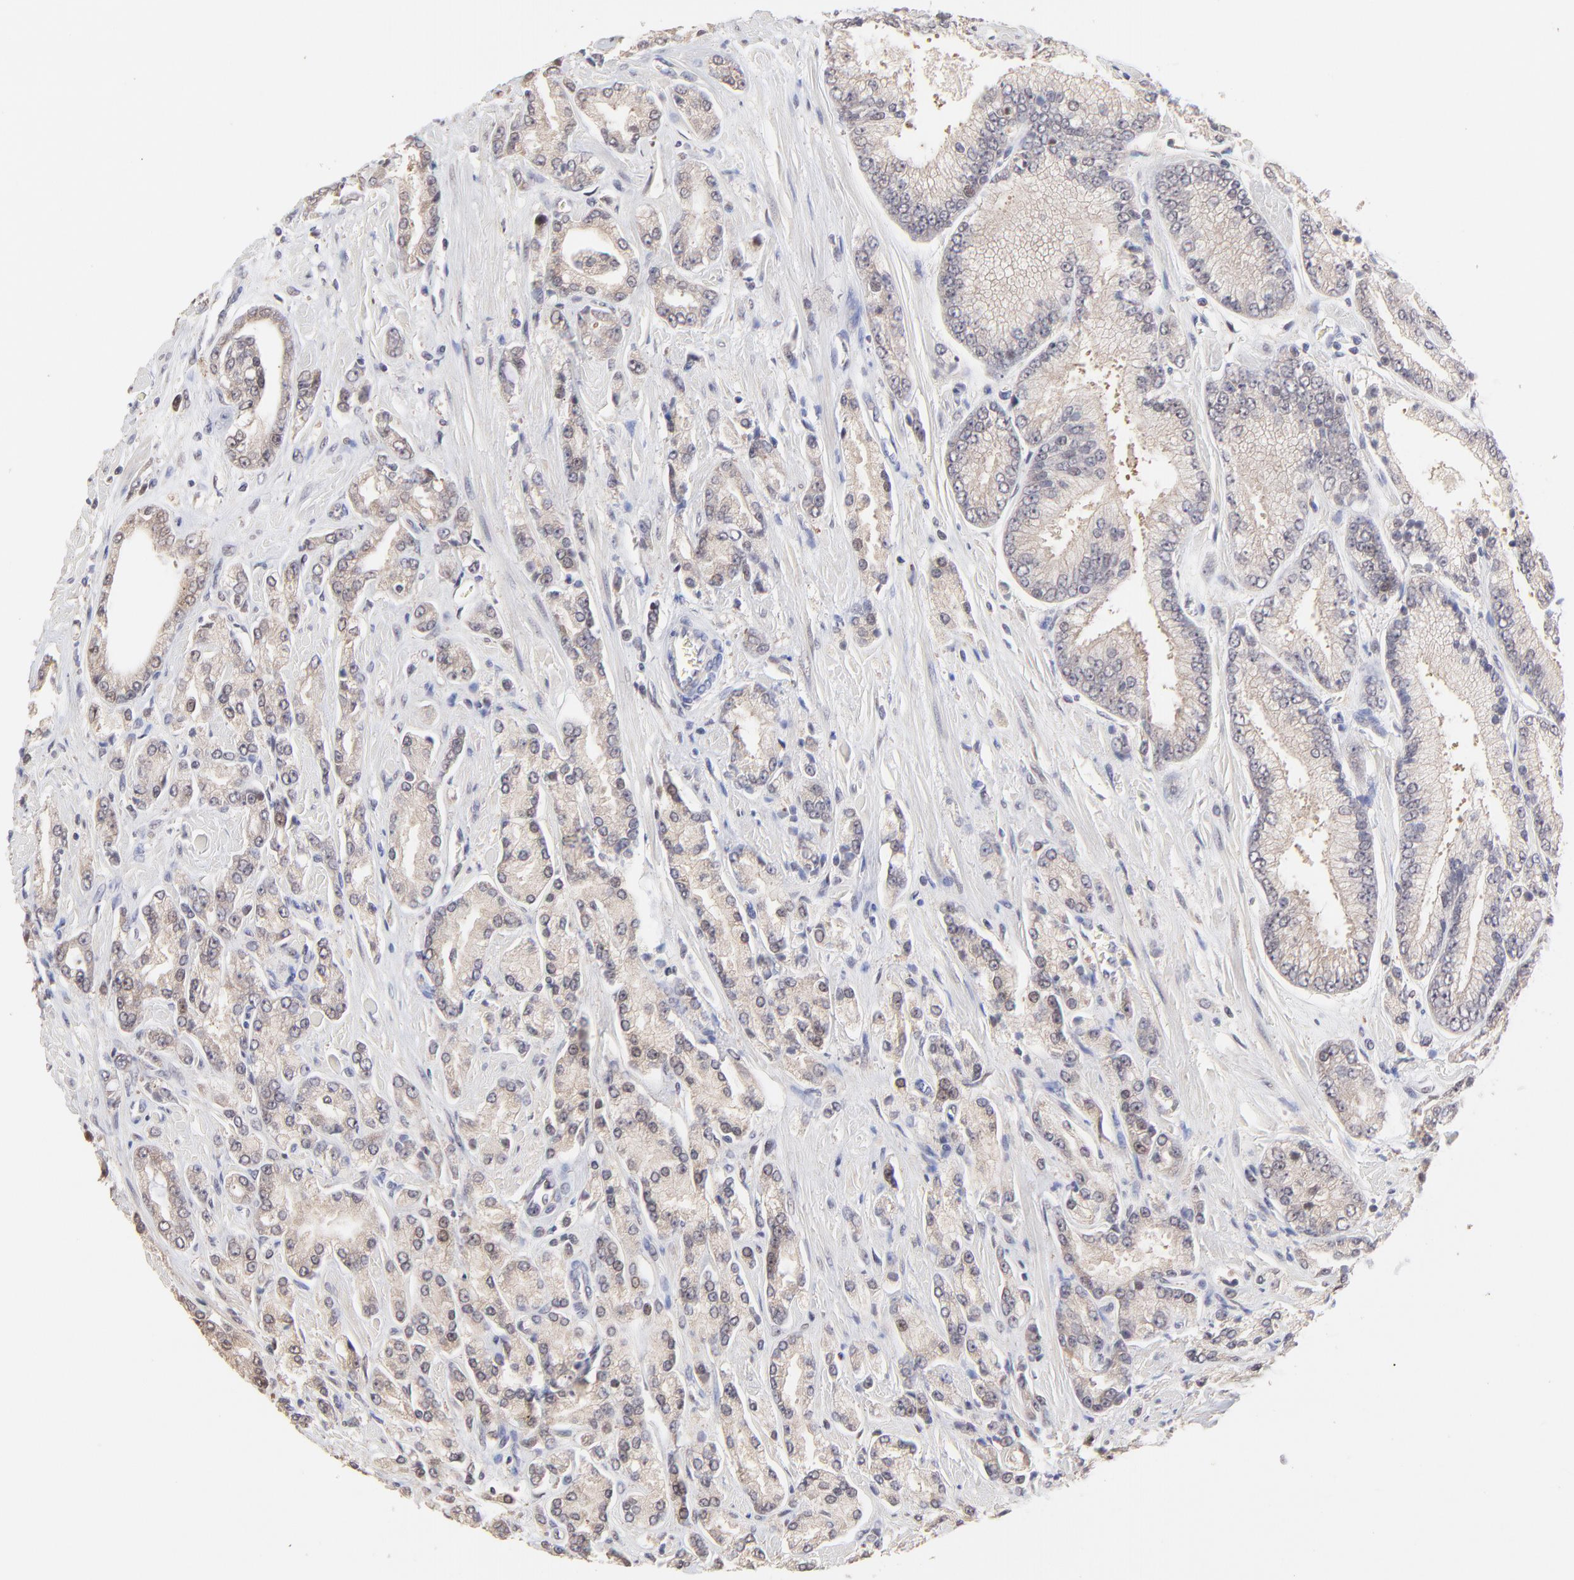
{"staining": {"intensity": "weak", "quantity": "<25%", "location": "cytoplasmic/membranous,nuclear"}, "tissue": "prostate cancer", "cell_type": "Tumor cells", "image_type": "cancer", "snomed": [{"axis": "morphology", "description": "Adenocarcinoma, High grade"}, {"axis": "topography", "description": "Prostate"}], "caption": "Human high-grade adenocarcinoma (prostate) stained for a protein using immunohistochemistry shows no positivity in tumor cells.", "gene": "PSMD14", "patient": {"sex": "male", "age": 71}}